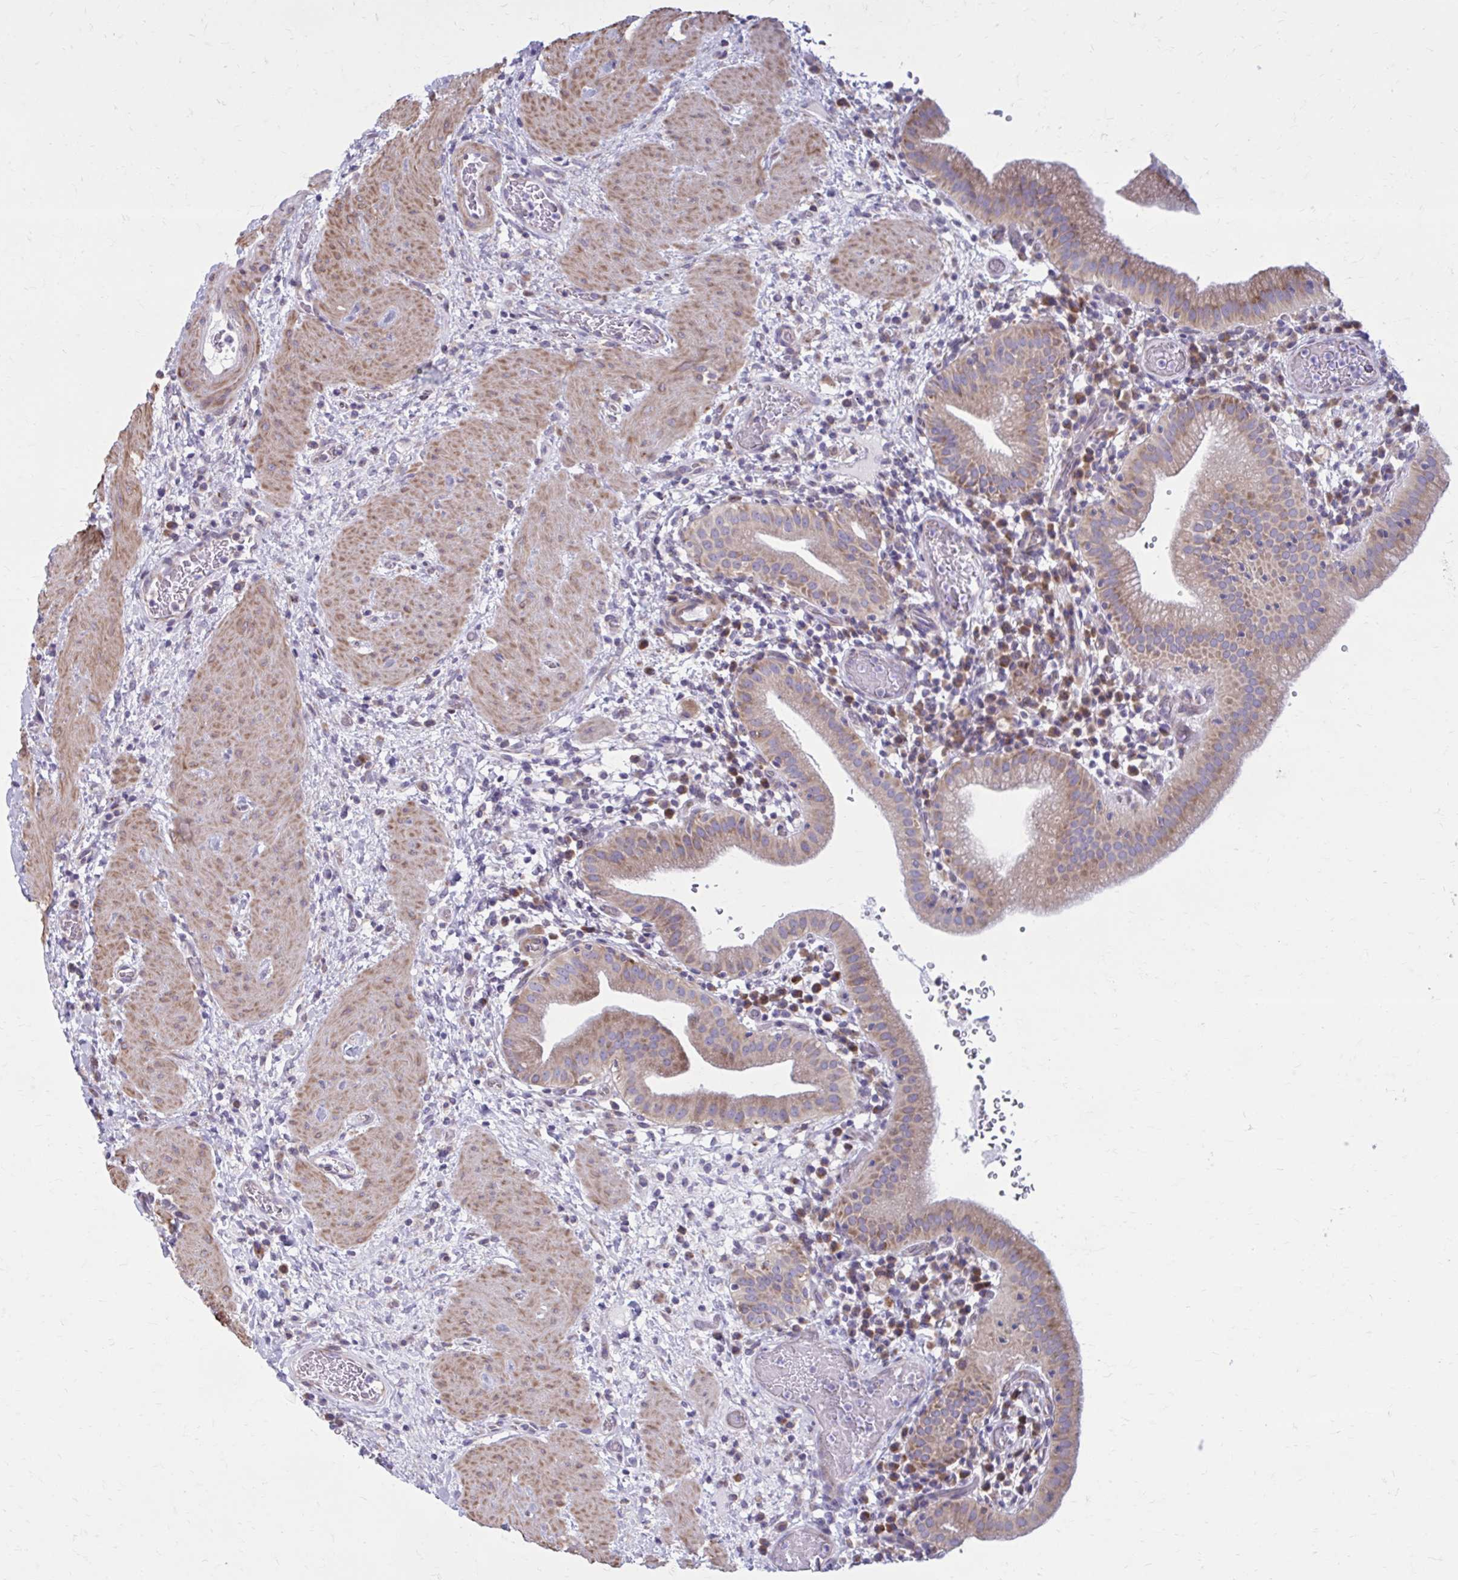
{"staining": {"intensity": "moderate", "quantity": ">75%", "location": "cytoplasmic/membranous"}, "tissue": "gallbladder", "cell_type": "Glandular cells", "image_type": "normal", "snomed": [{"axis": "morphology", "description": "Normal tissue, NOS"}, {"axis": "topography", "description": "Gallbladder"}], "caption": "Glandular cells reveal moderate cytoplasmic/membranous expression in approximately >75% of cells in normal gallbladder. Nuclei are stained in blue.", "gene": "GIGYF2", "patient": {"sex": "male", "age": 26}}